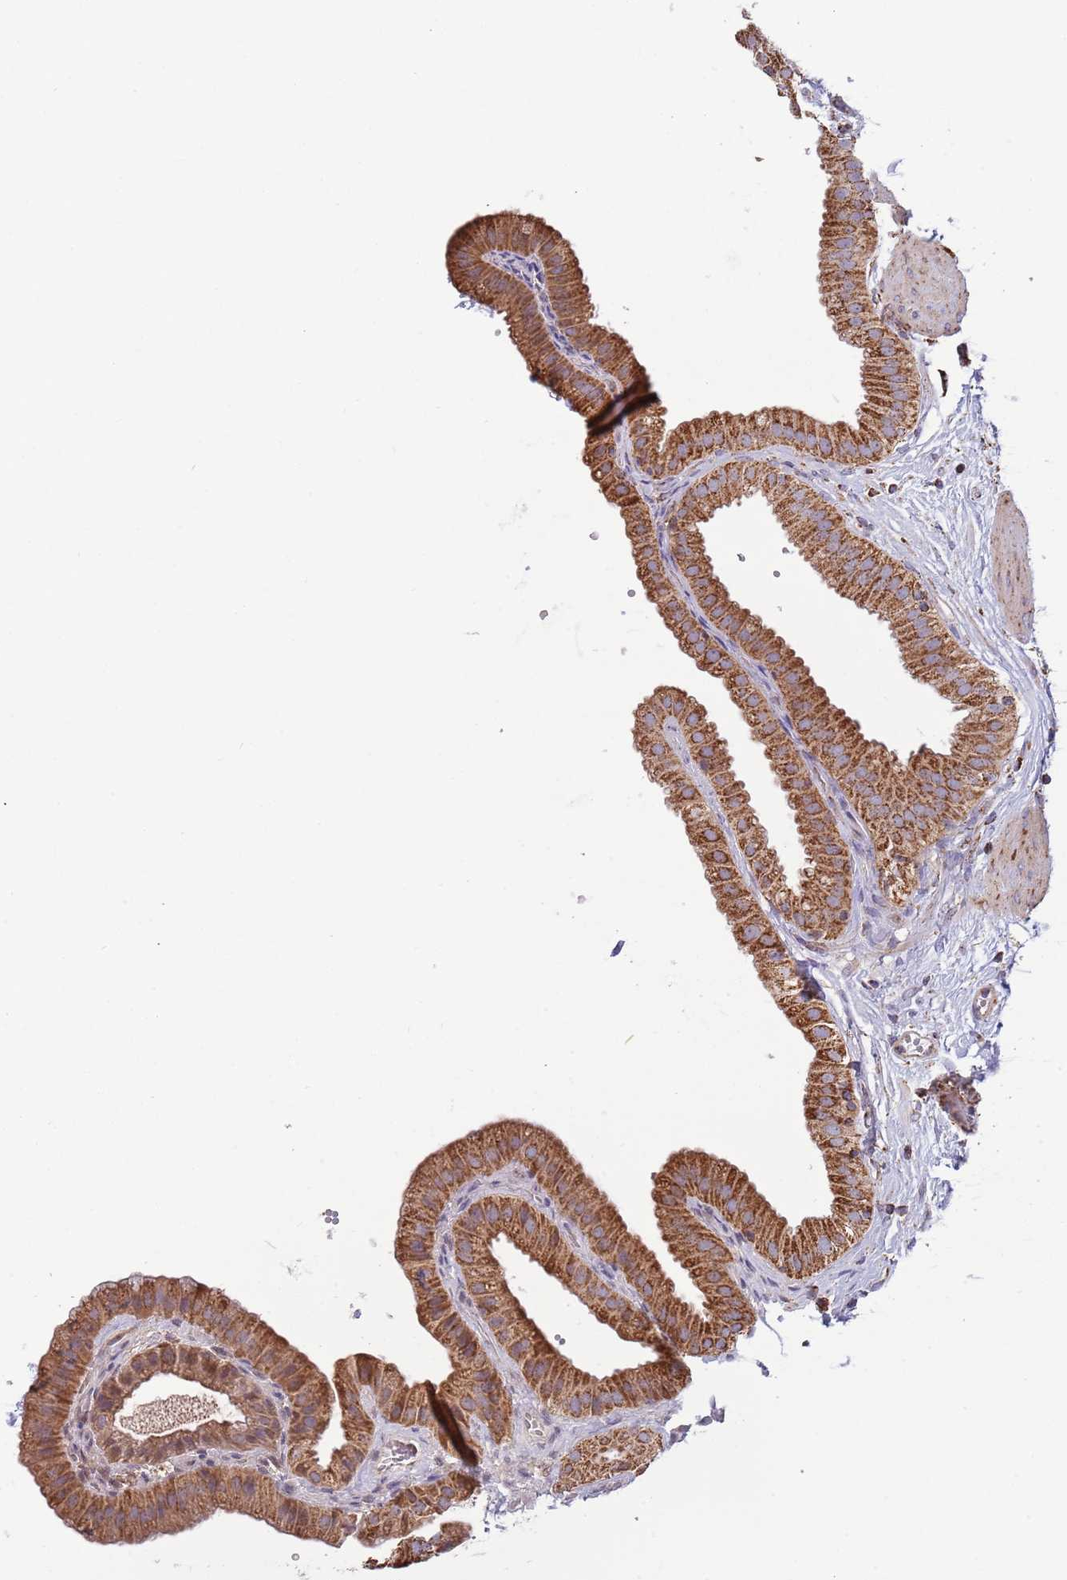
{"staining": {"intensity": "strong", "quantity": ">75%", "location": "cytoplasmic/membranous"}, "tissue": "gallbladder", "cell_type": "Glandular cells", "image_type": "normal", "snomed": [{"axis": "morphology", "description": "Normal tissue, NOS"}, {"axis": "topography", "description": "Gallbladder"}], "caption": "Protein expression analysis of benign human gallbladder reveals strong cytoplasmic/membranous positivity in approximately >75% of glandular cells. (brown staining indicates protein expression, while blue staining denotes nuclei).", "gene": "VPS16", "patient": {"sex": "female", "age": 61}}